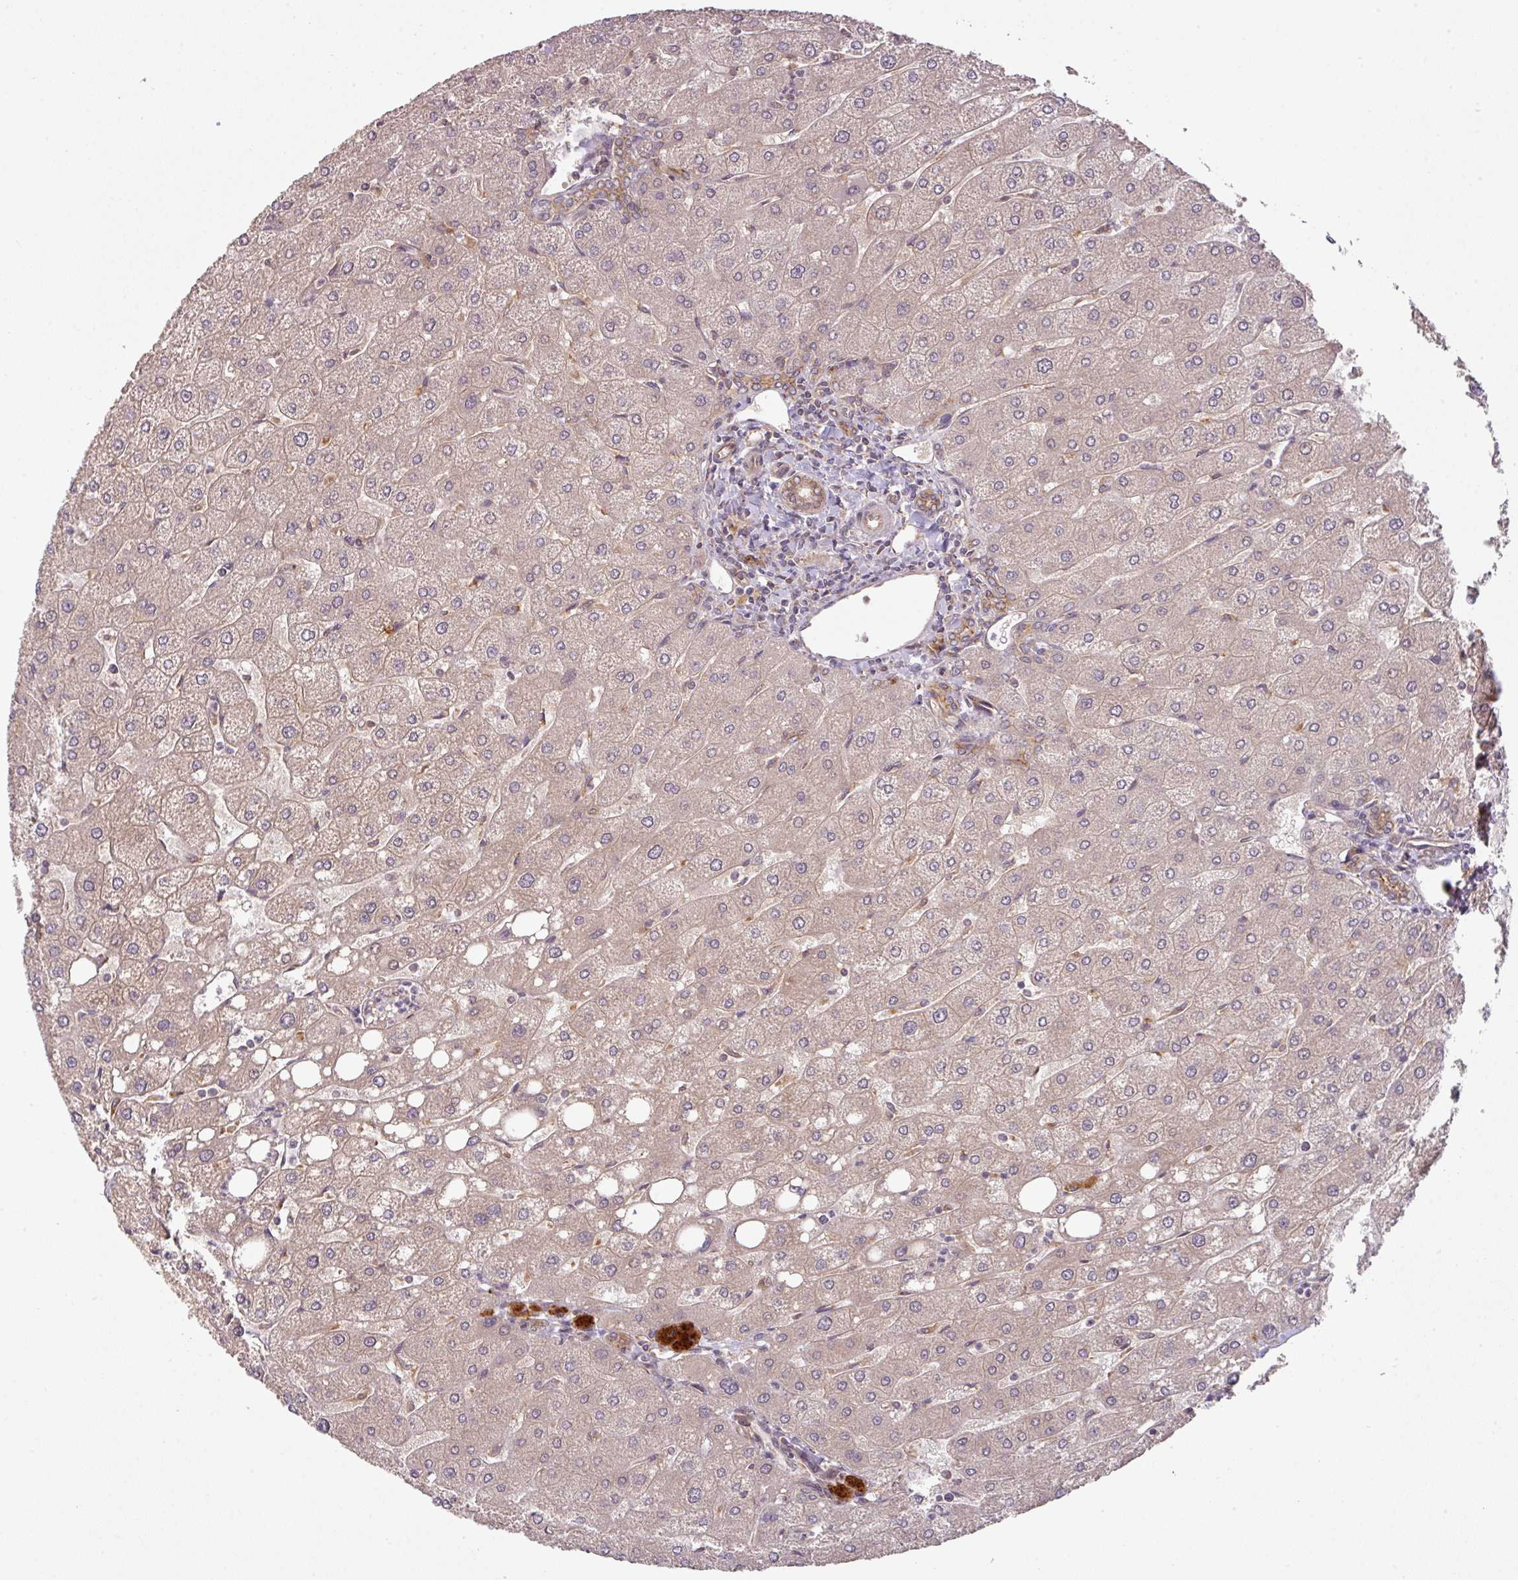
{"staining": {"intensity": "moderate", "quantity": ">75%", "location": "cytoplasmic/membranous"}, "tissue": "liver", "cell_type": "Cholangiocytes", "image_type": "normal", "snomed": [{"axis": "morphology", "description": "Normal tissue, NOS"}, {"axis": "topography", "description": "Liver"}], "caption": "Immunohistochemical staining of benign liver shows medium levels of moderate cytoplasmic/membranous staining in about >75% of cholangiocytes.", "gene": "CYFIP2", "patient": {"sex": "male", "age": 67}}